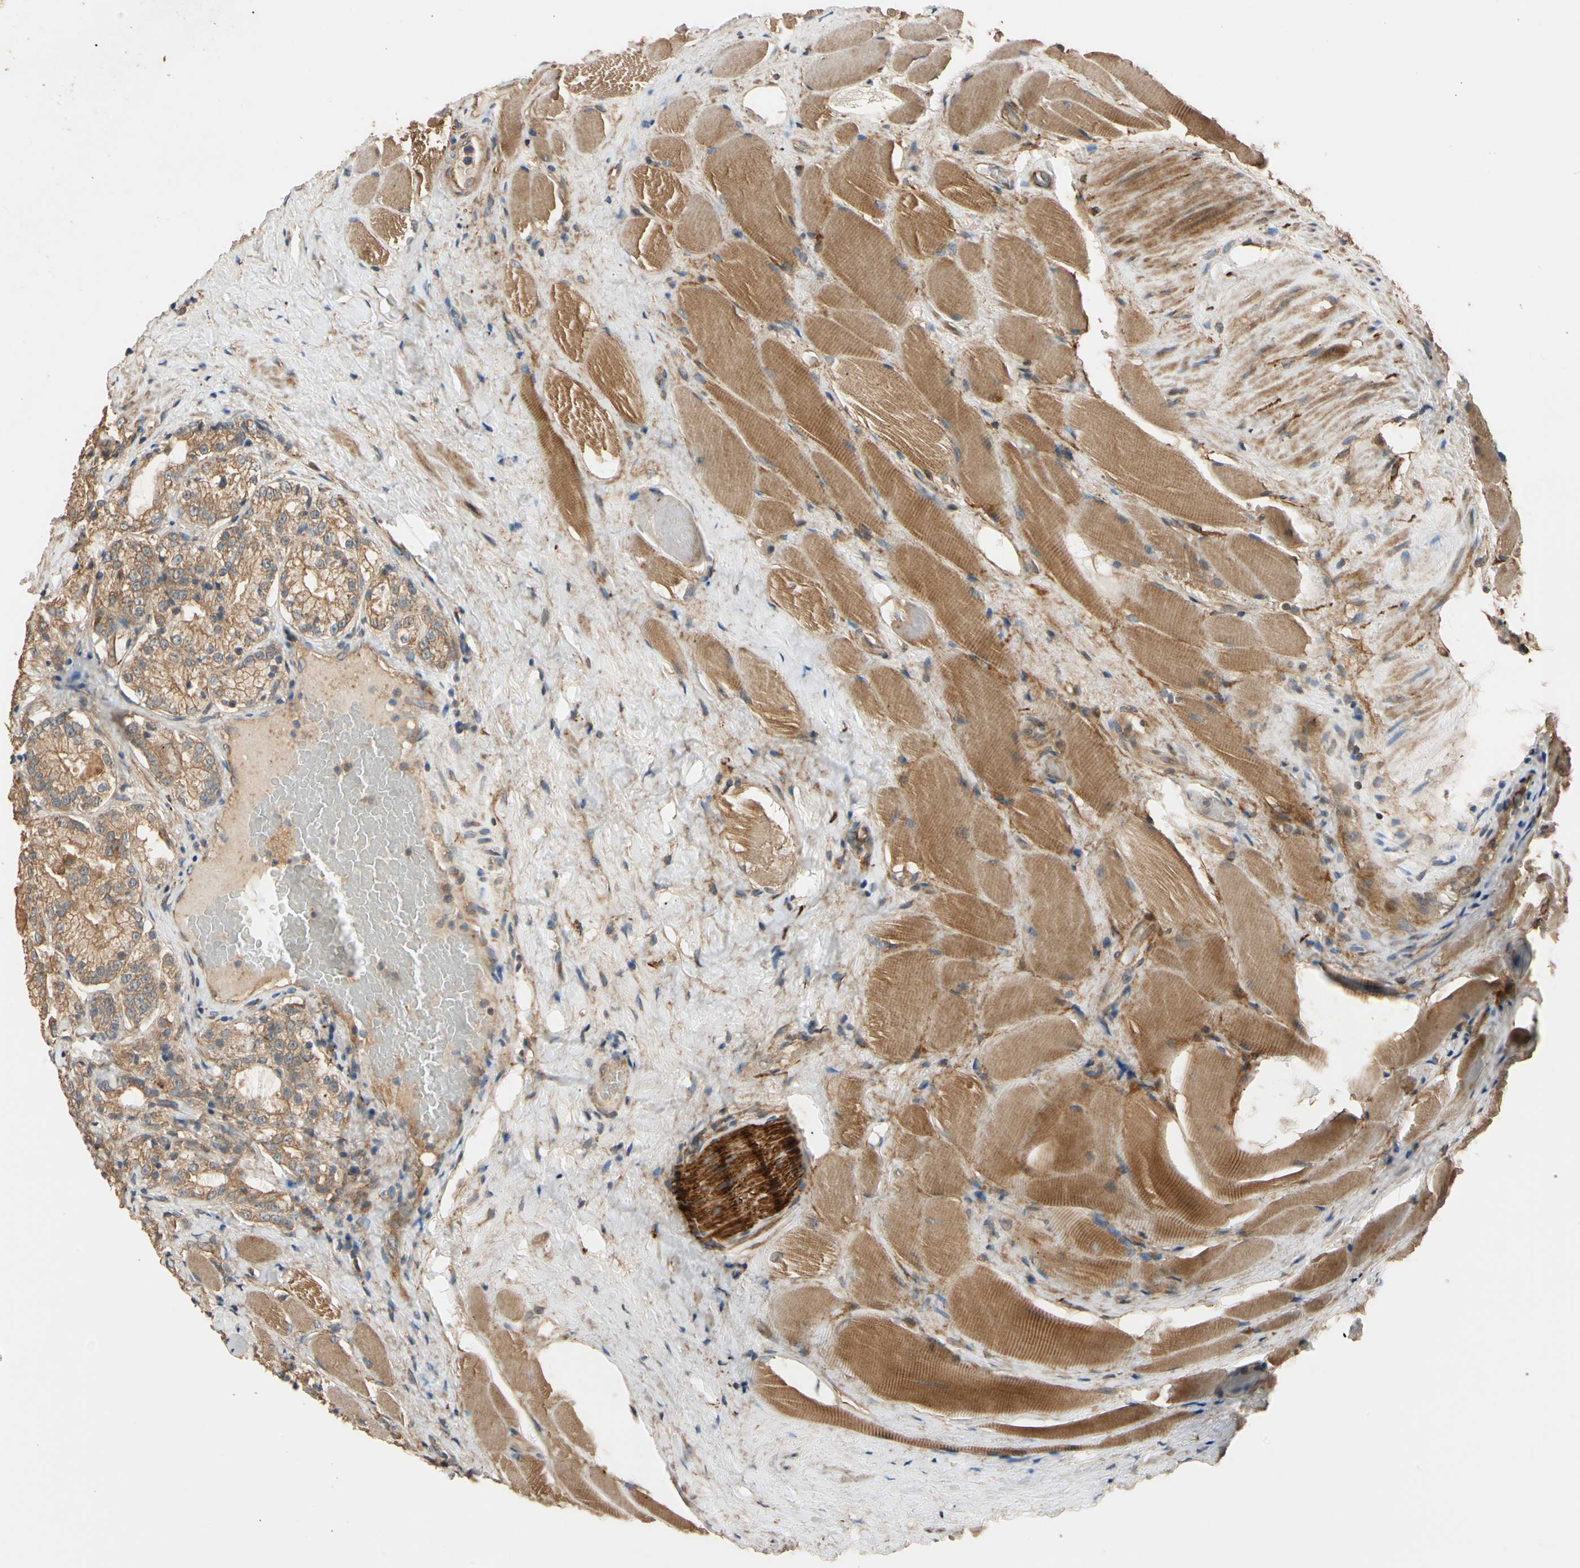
{"staining": {"intensity": "moderate", "quantity": ">75%", "location": "cytoplasmic/membranous"}, "tissue": "prostate cancer", "cell_type": "Tumor cells", "image_type": "cancer", "snomed": [{"axis": "morphology", "description": "Adenocarcinoma, High grade"}, {"axis": "topography", "description": "Prostate"}], "caption": "Immunohistochemistry (IHC) of human adenocarcinoma (high-grade) (prostate) reveals medium levels of moderate cytoplasmic/membranous expression in about >75% of tumor cells.", "gene": "MGRN1", "patient": {"sex": "male", "age": 73}}